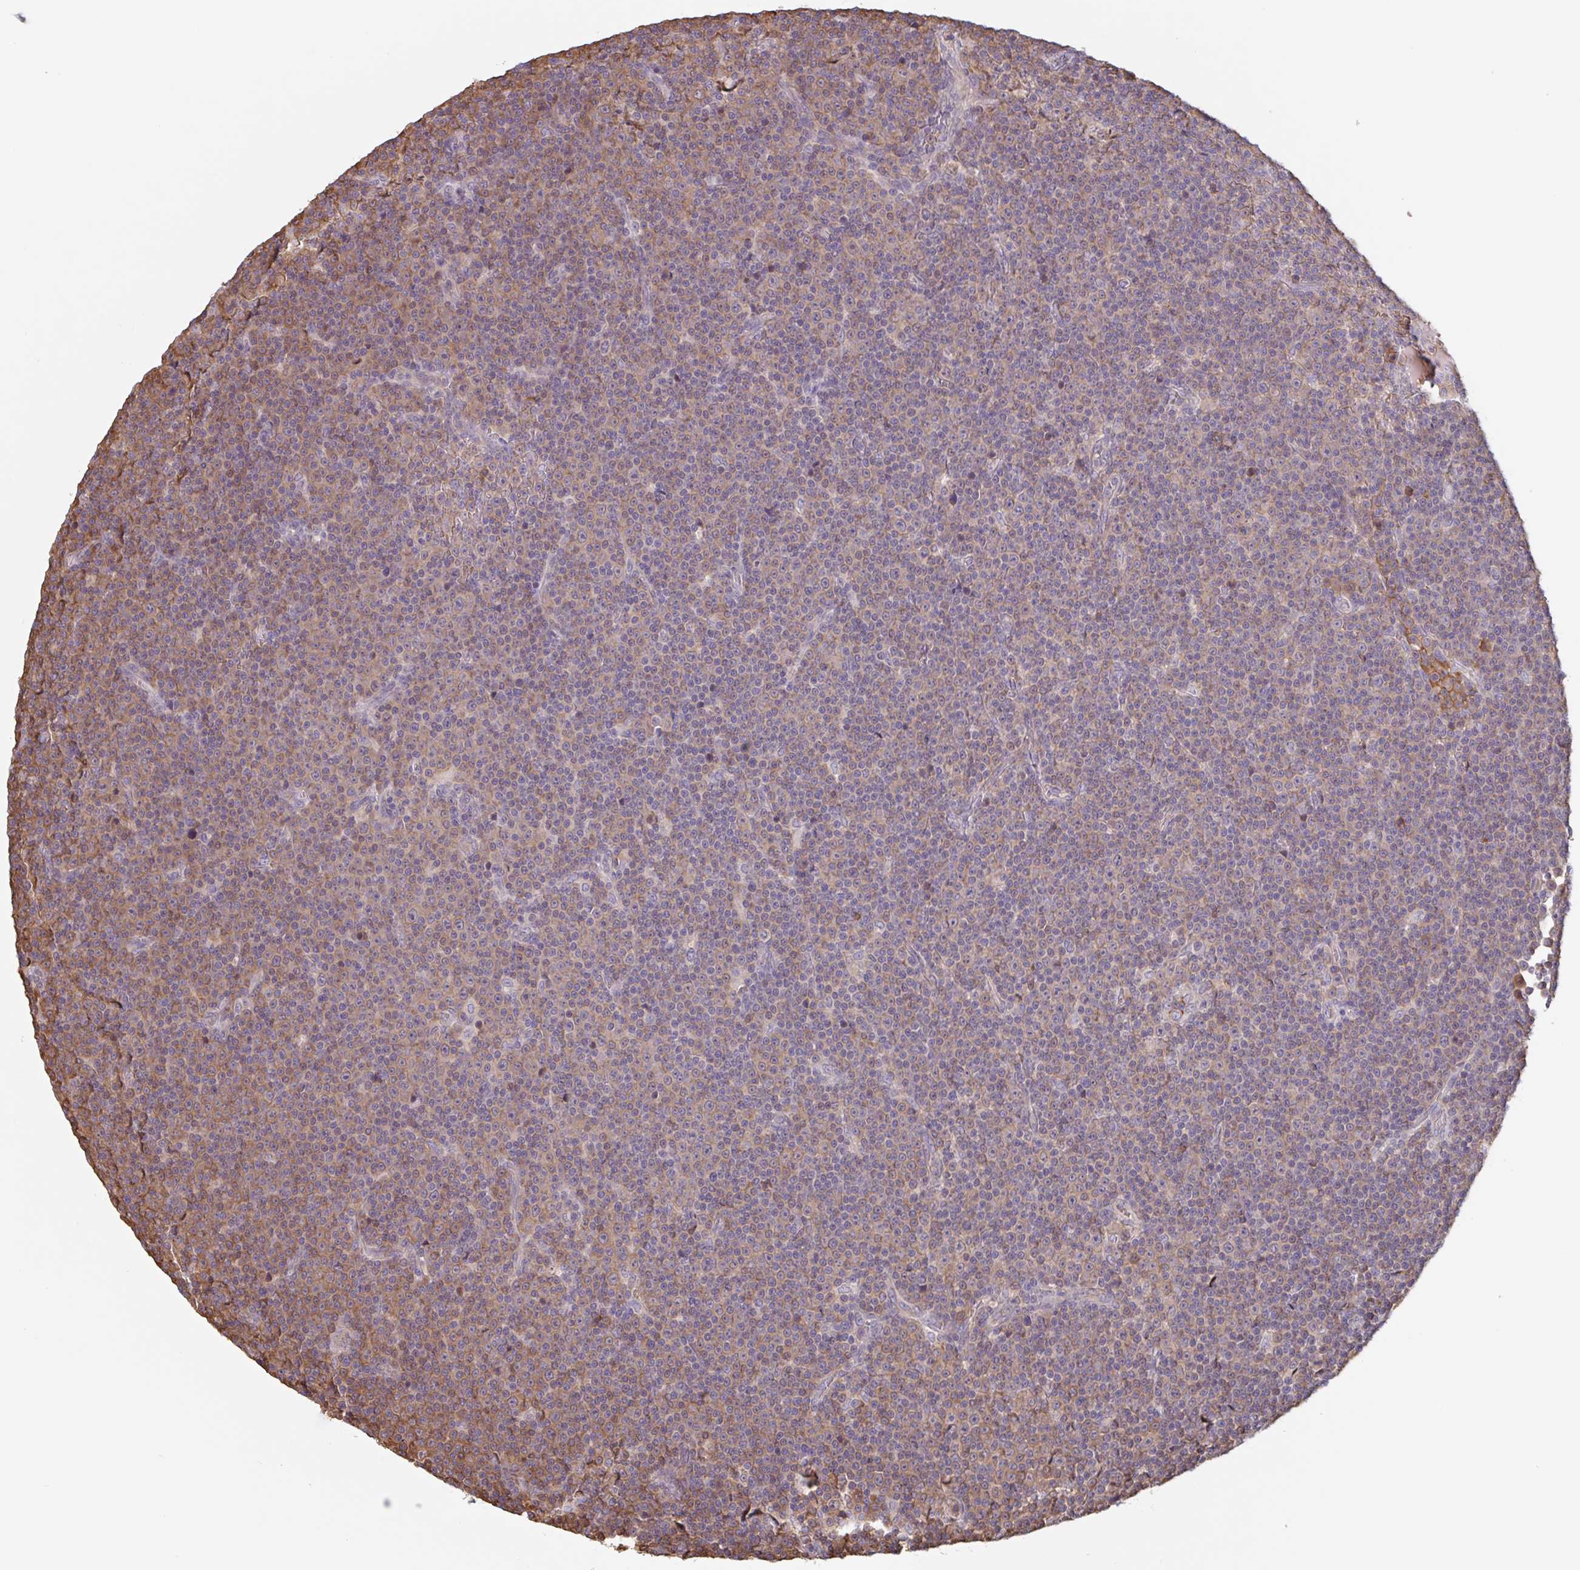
{"staining": {"intensity": "weak", "quantity": "<25%", "location": "cytoplasmic/membranous,nuclear"}, "tissue": "lymphoma", "cell_type": "Tumor cells", "image_type": "cancer", "snomed": [{"axis": "morphology", "description": "Malignant lymphoma, non-Hodgkin's type, Low grade"}, {"axis": "topography", "description": "Lymph node"}], "caption": "IHC histopathology image of neoplastic tissue: human malignant lymphoma, non-Hodgkin's type (low-grade) stained with DAB displays no significant protein staining in tumor cells.", "gene": "OTOP2", "patient": {"sex": "female", "age": 67}}